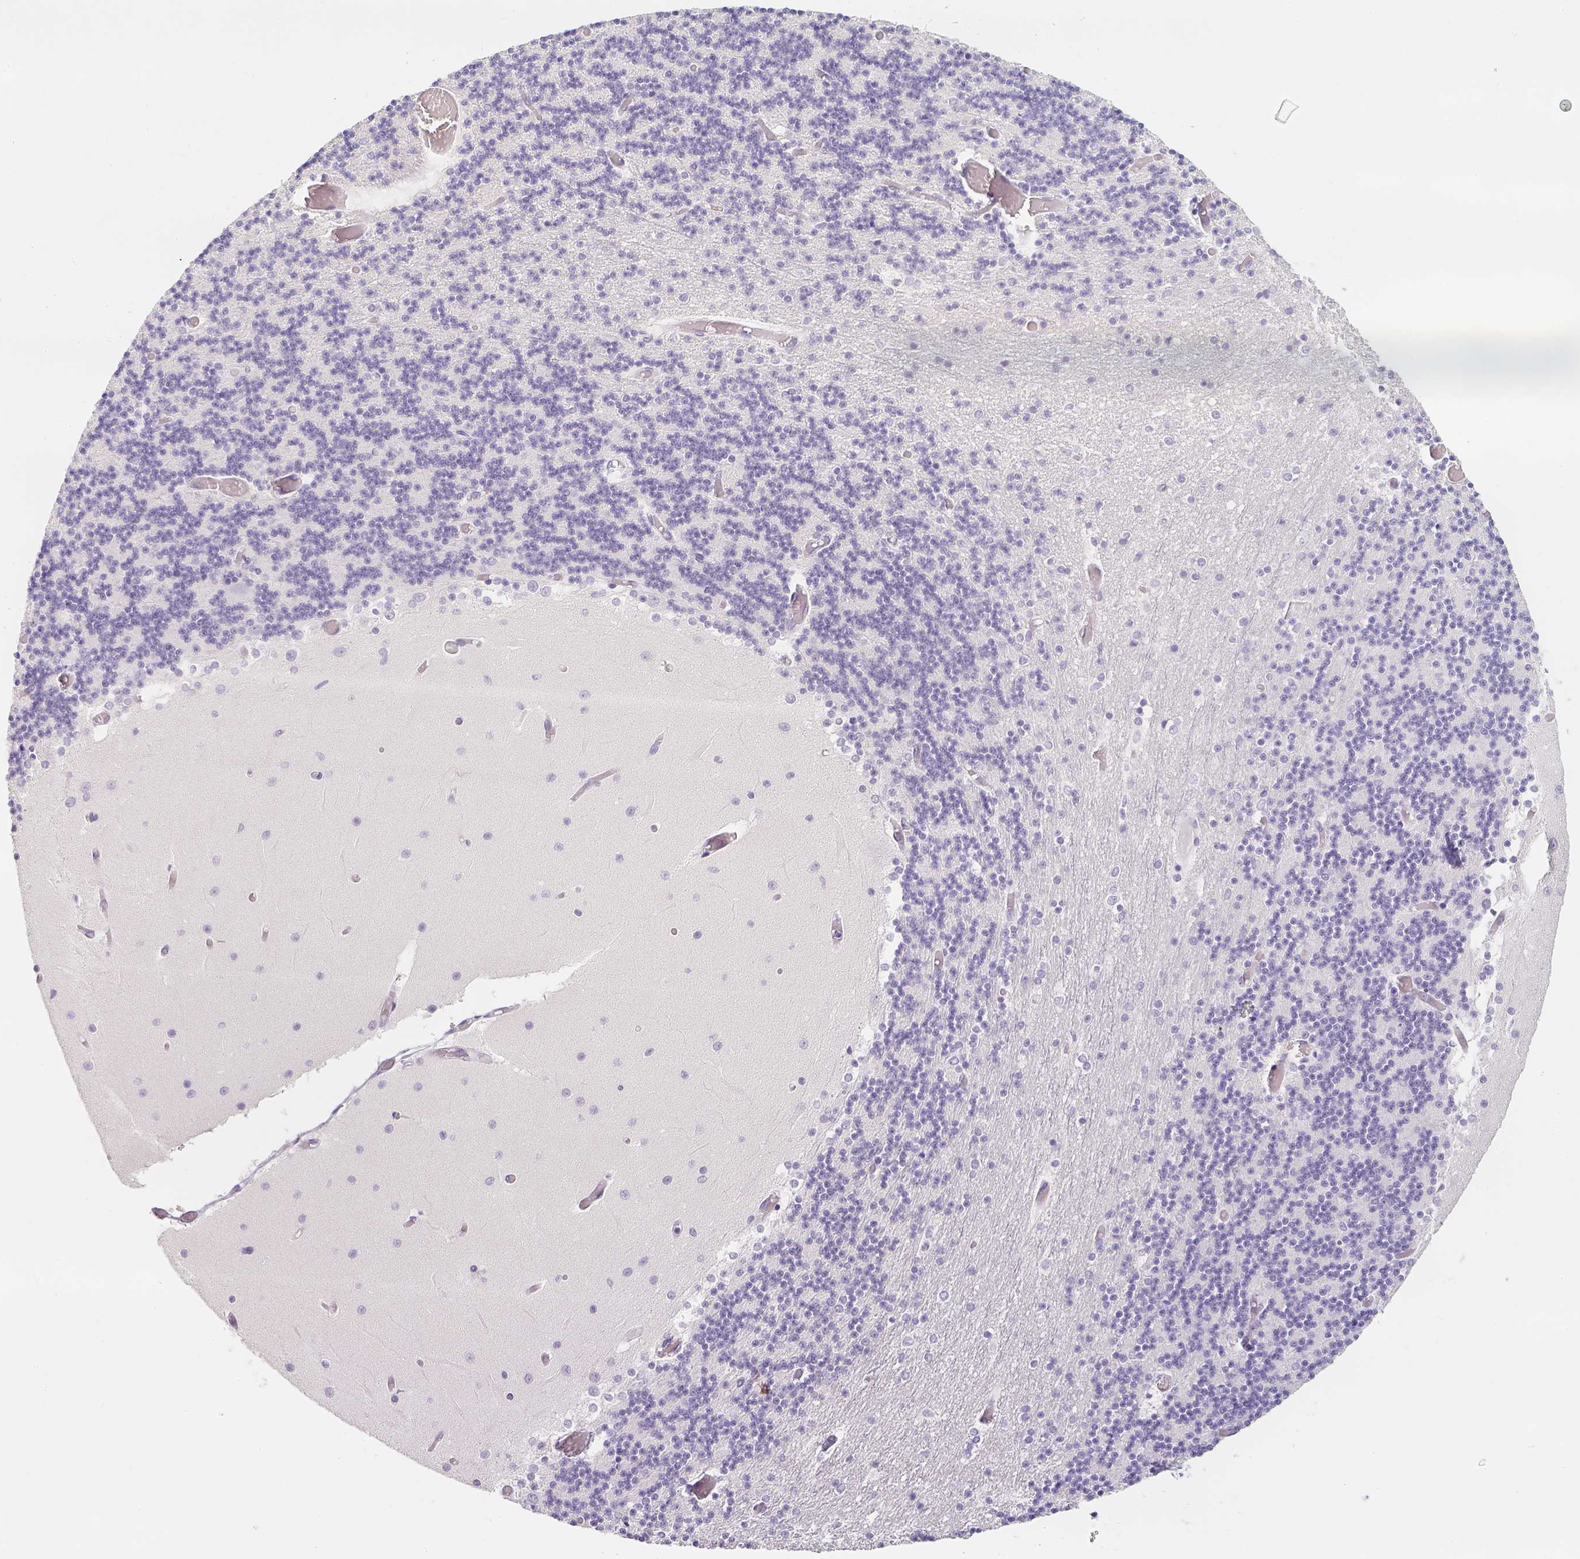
{"staining": {"intensity": "negative", "quantity": "none", "location": "none"}, "tissue": "cerebellum", "cell_type": "Cells in granular layer", "image_type": "normal", "snomed": [{"axis": "morphology", "description": "Normal tissue, NOS"}, {"axis": "topography", "description": "Cerebellum"}], "caption": "IHC of benign human cerebellum demonstrates no positivity in cells in granular layer.", "gene": "SLC18A1", "patient": {"sex": "female", "age": 28}}